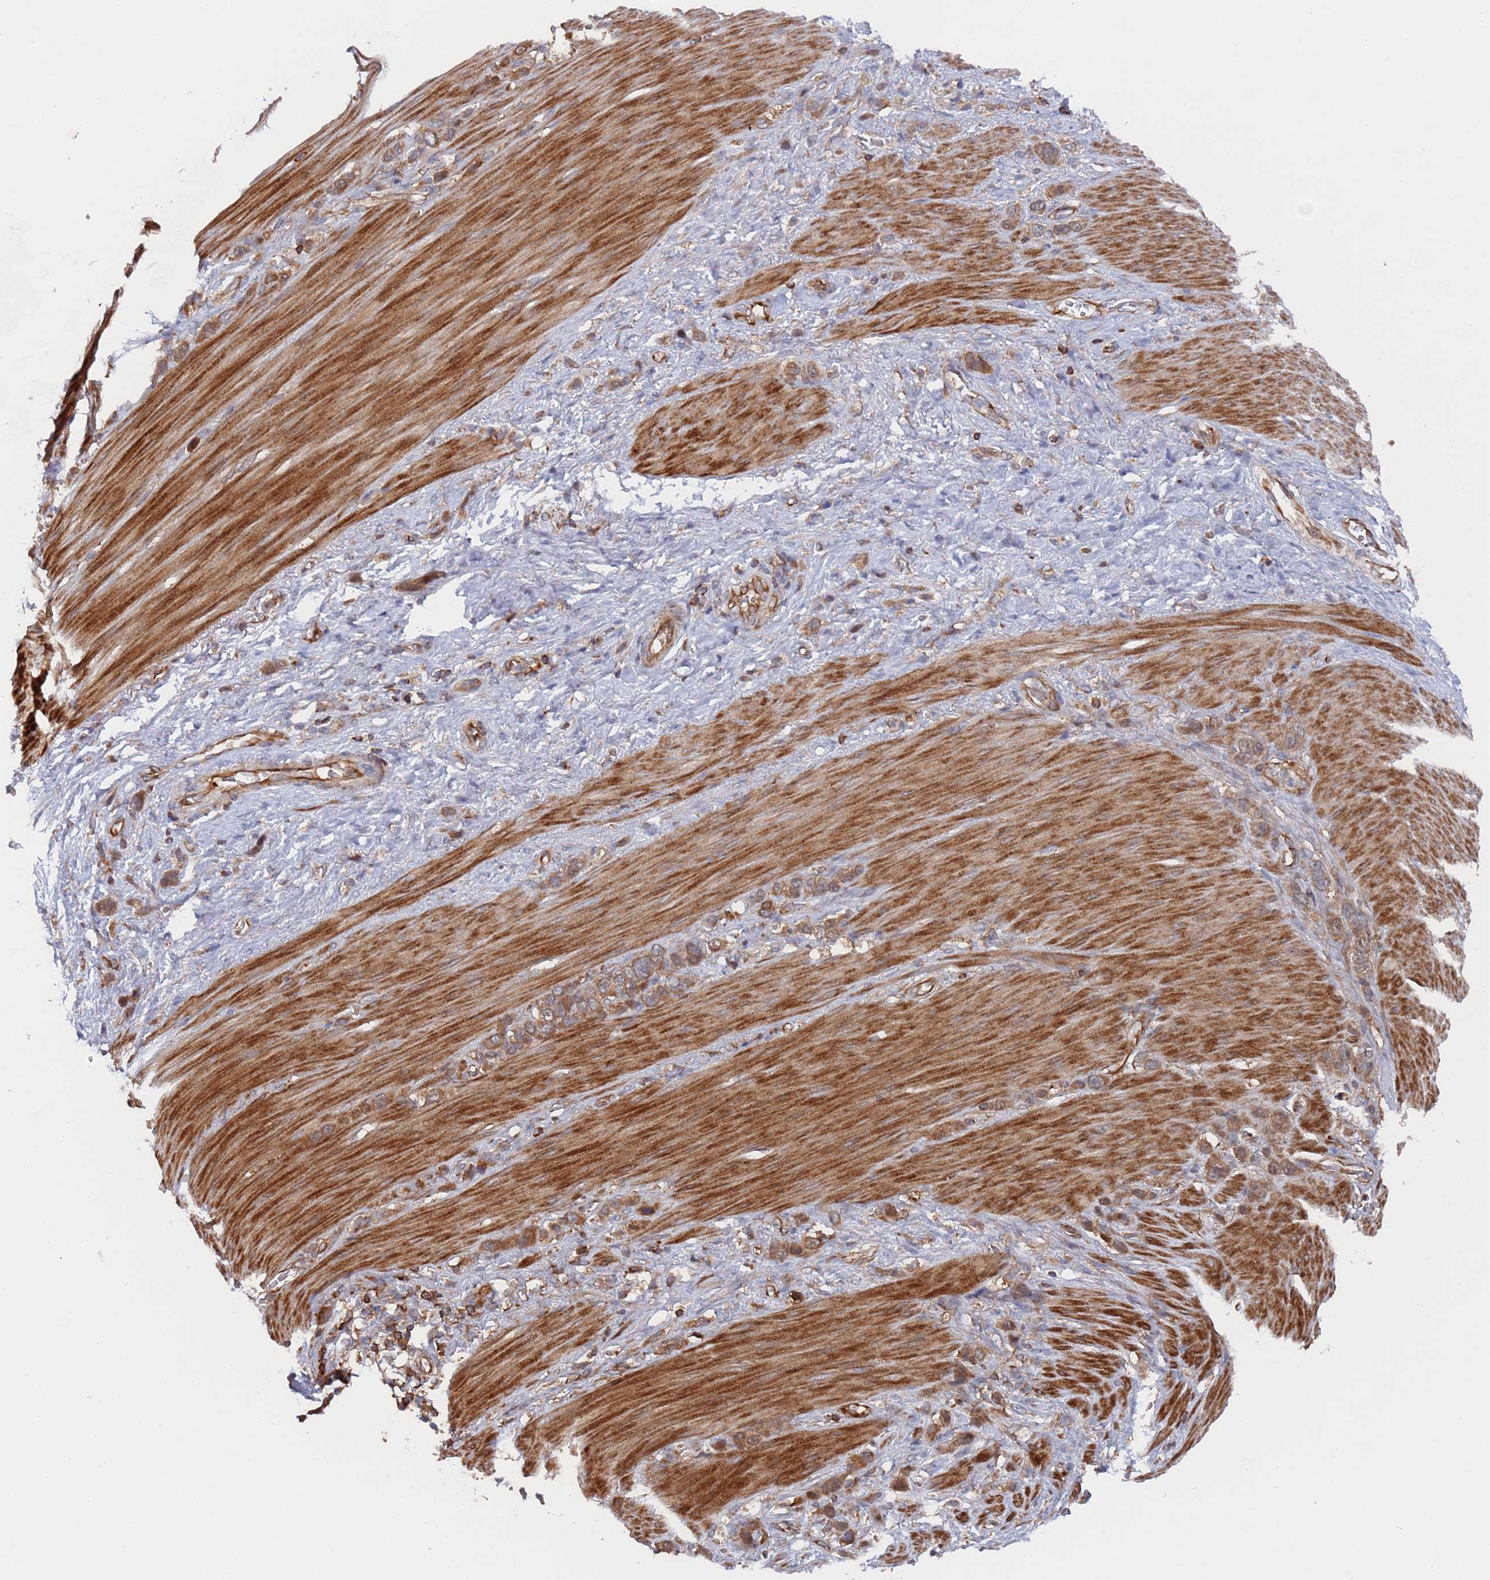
{"staining": {"intensity": "moderate", "quantity": ">75%", "location": "cytoplasmic/membranous"}, "tissue": "stomach cancer", "cell_type": "Tumor cells", "image_type": "cancer", "snomed": [{"axis": "morphology", "description": "Adenocarcinoma, NOS"}, {"axis": "morphology", "description": "Adenocarcinoma, High grade"}, {"axis": "topography", "description": "Stomach, upper"}, {"axis": "topography", "description": "Stomach, lower"}], "caption": "The image demonstrates immunohistochemical staining of high-grade adenocarcinoma (stomach). There is moderate cytoplasmic/membranous expression is appreciated in about >75% of tumor cells.", "gene": "DDX60", "patient": {"sex": "female", "age": 65}}